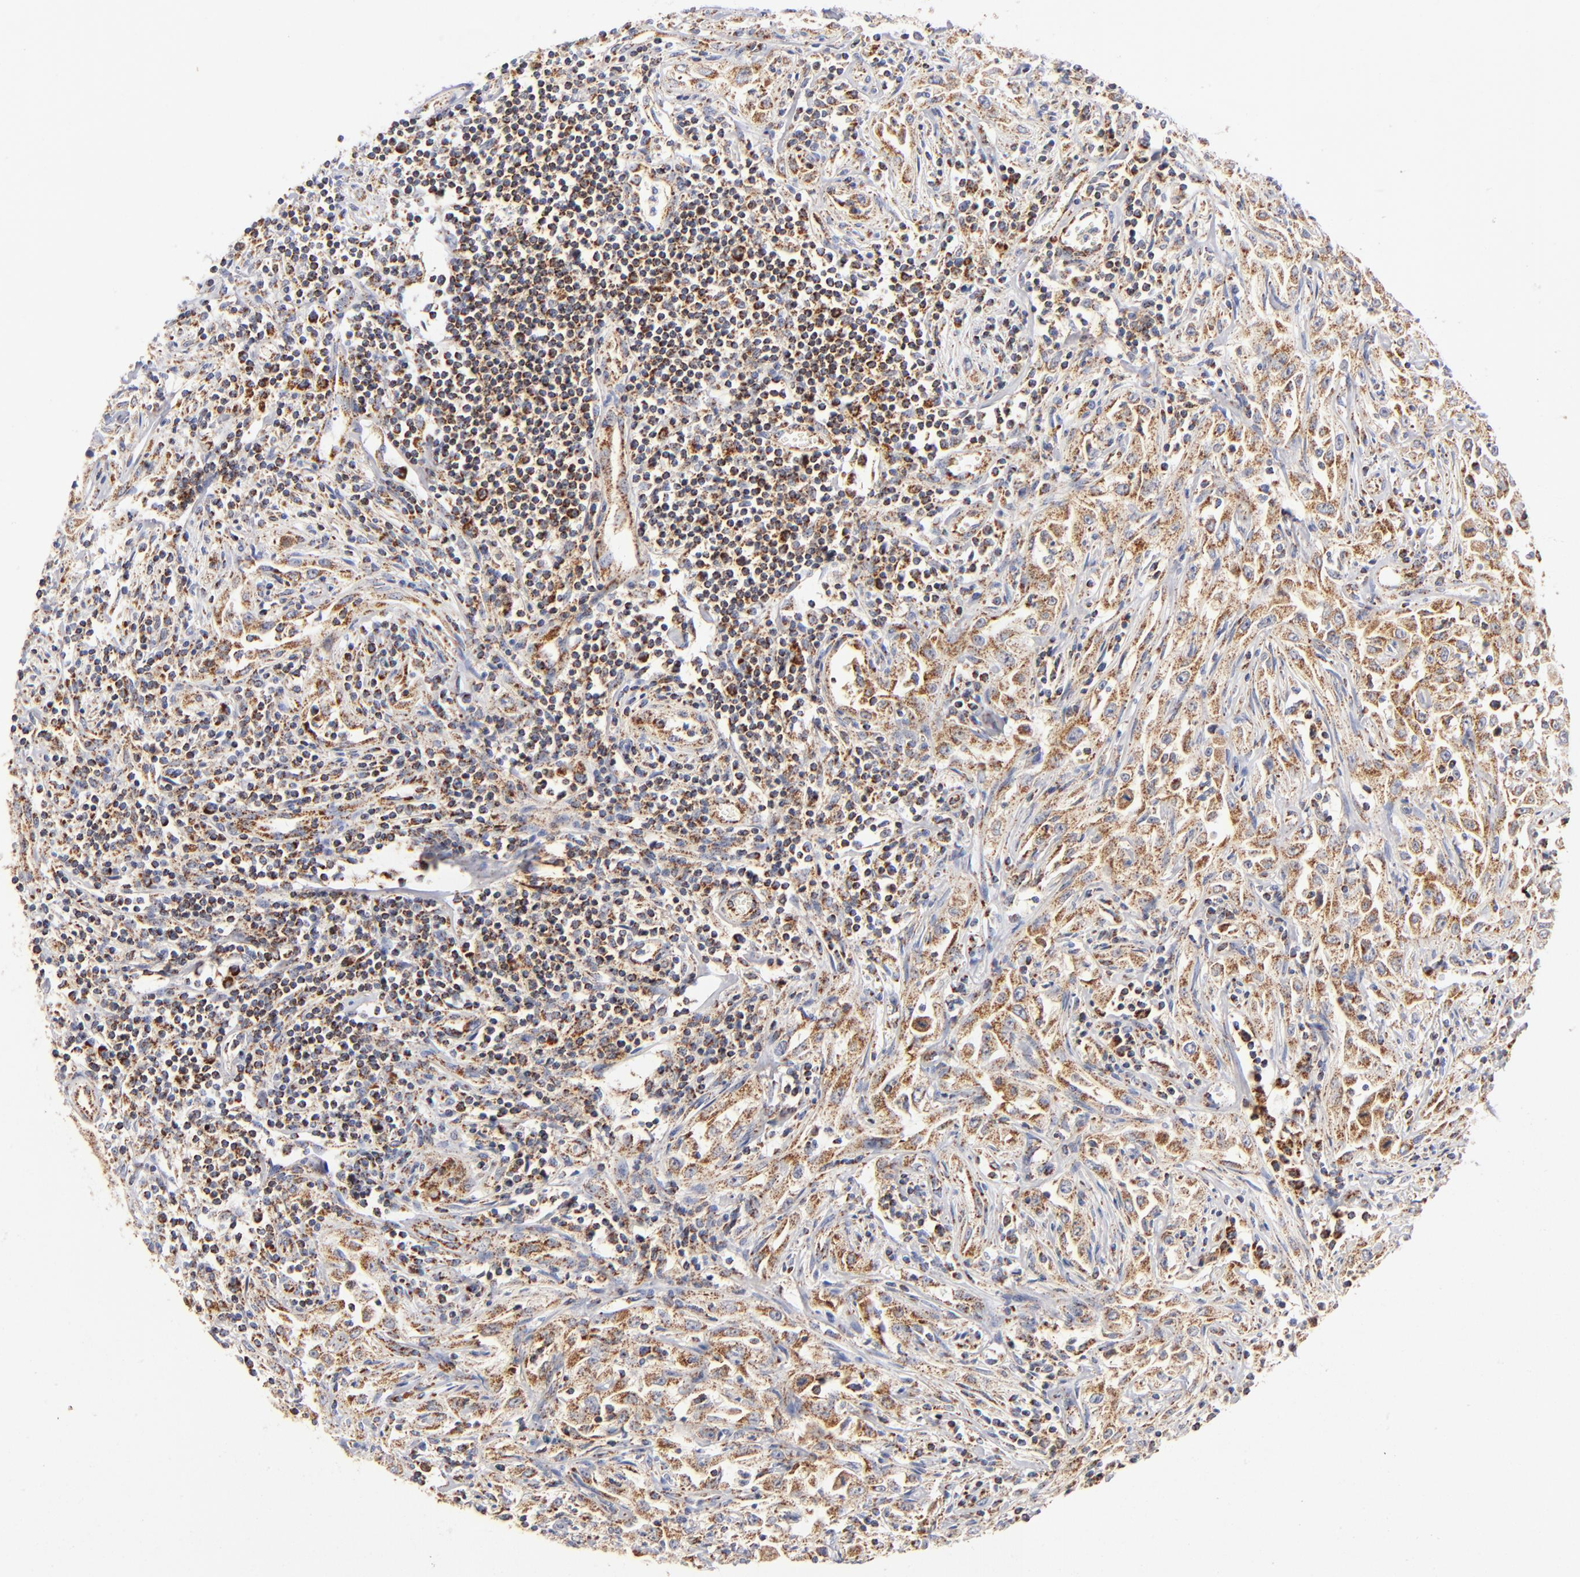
{"staining": {"intensity": "moderate", "quantity": ">75%", "location": "cytoplasmic/membranous"}, "tissue": "head and neck cancer", "cell_type": "Tumor cells", "image_type": "cancer", "snomed": [{"axis": "morphology", "description": "Squamous cell carcinoma, NOS"}, {"axis": "topography", "description": "Oral tissue"}, {"axis": "topography", "description": "Head-Neck"}], "caption": "Human head and neck squamous cell carcinoma stained with a protein marker shows moderate staining in tumor cells.", "gene": "DLAT", "patient": {"sex": "female", "age": 76}}